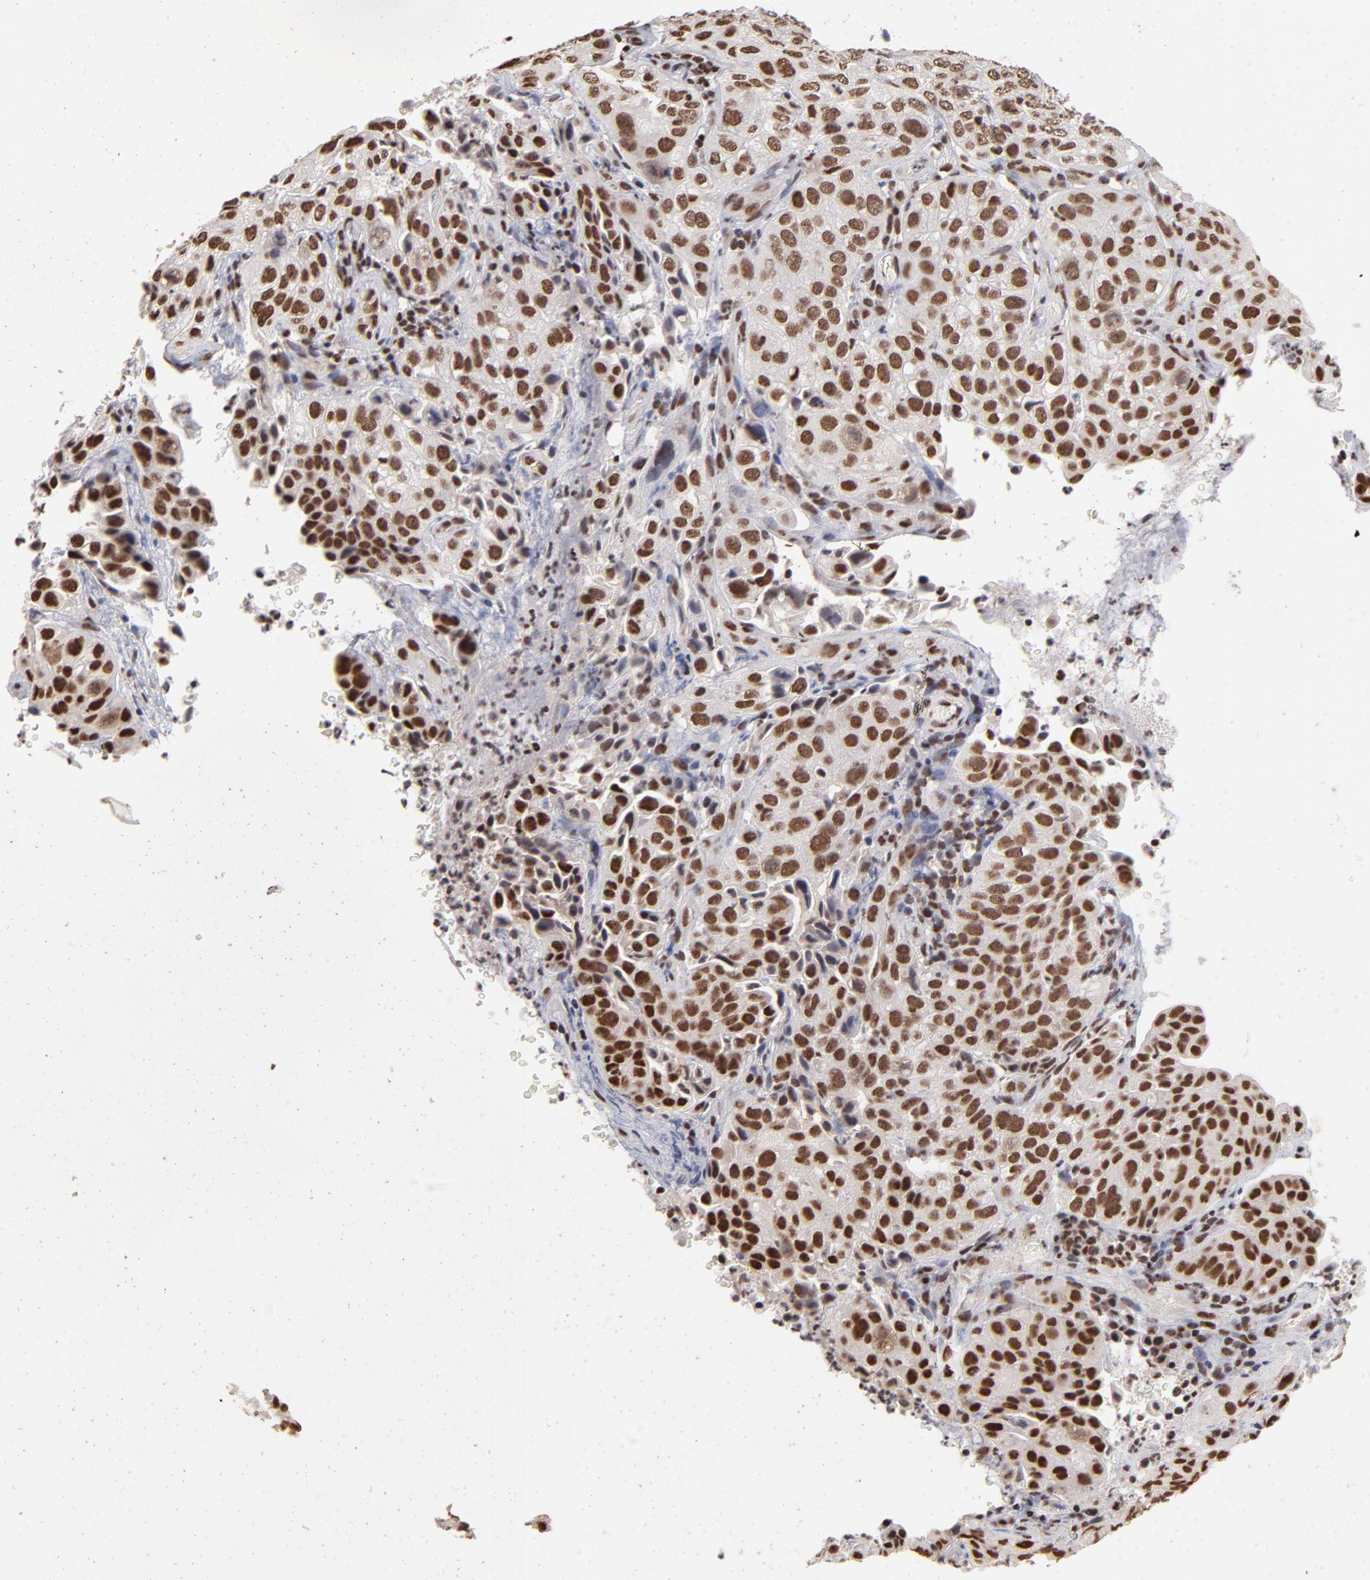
{"staining": {"intensity": "strong", "quantity": "25%-75%", "location": "nuclear"}, "tissue": "cervical cancer", "cell_type": "Tumor cells", "image_type": "cancer", "snomed": [{"axis": "morphology", "description": "Squamous cell carcinoma, NOS"}, {"axis": "topography", "description": "Cervix"}], "caption": "DAB immunohistochemical staining of human cervical cancer demonstrates strong nuclear protein expression in approximately 25%-75% of tumor cells.", "gene": "ZNF3", "patient": {"sex": "female", "age": 38}}